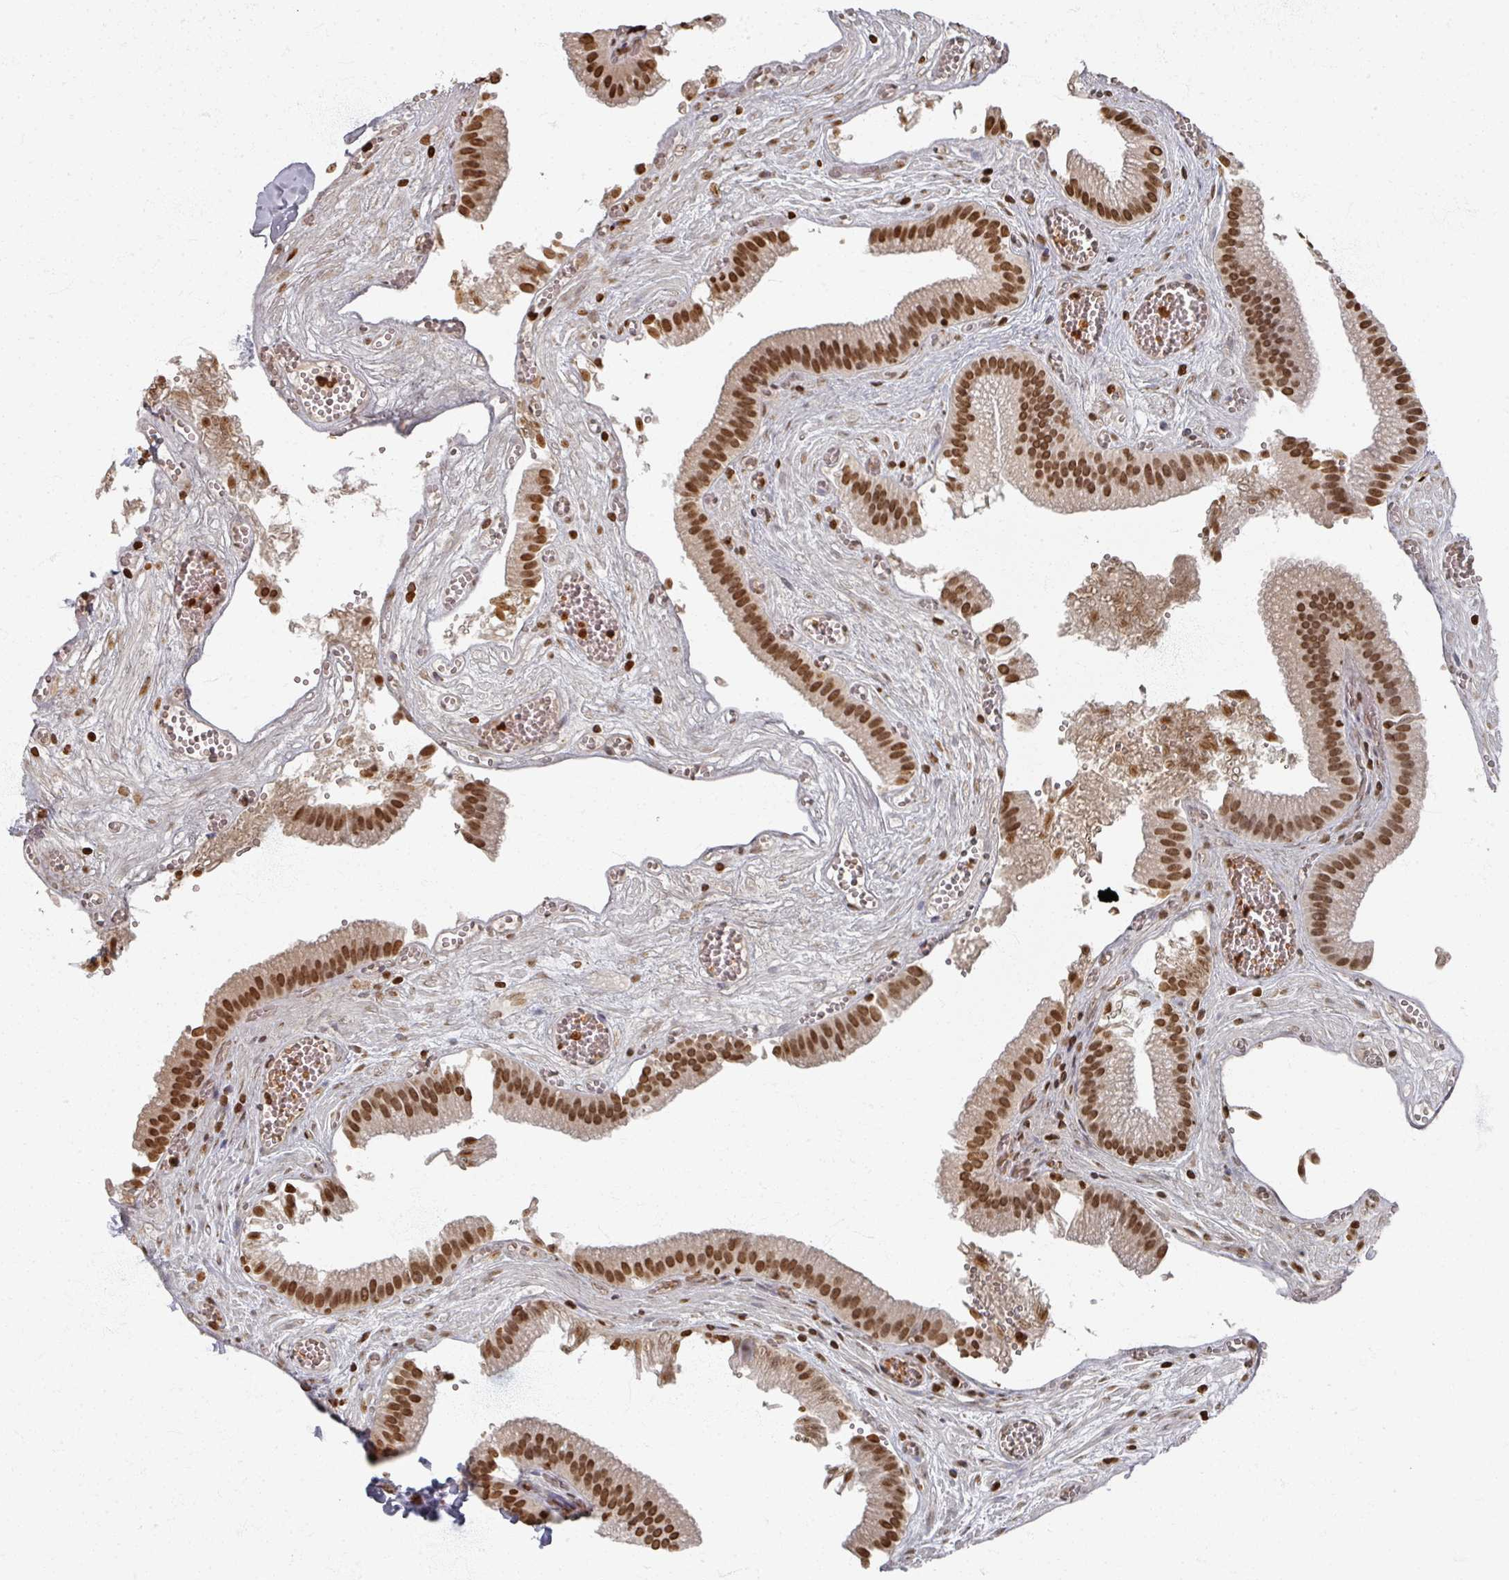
{"staining": {"intensity": "strong", "quantity": ">75%", "location": "nuclear"}, "tissue": "gallbladder", "cell_type": "Glandular cells", "image_type": "normal", "snomed": [{"axis": "morphology", "description": "Normal tissue, NOS"}, {"axis": "topography", "description": "Gallbladder"}], "caption": "This image demonstrates immunohistochemistry (IHC) staining of benign gallbladder, with high strong nuclear positivity in approximately >75% of glandular cells.", "gene": "DCUN1D5", "patient": {"sex": "male", "age": 17}}